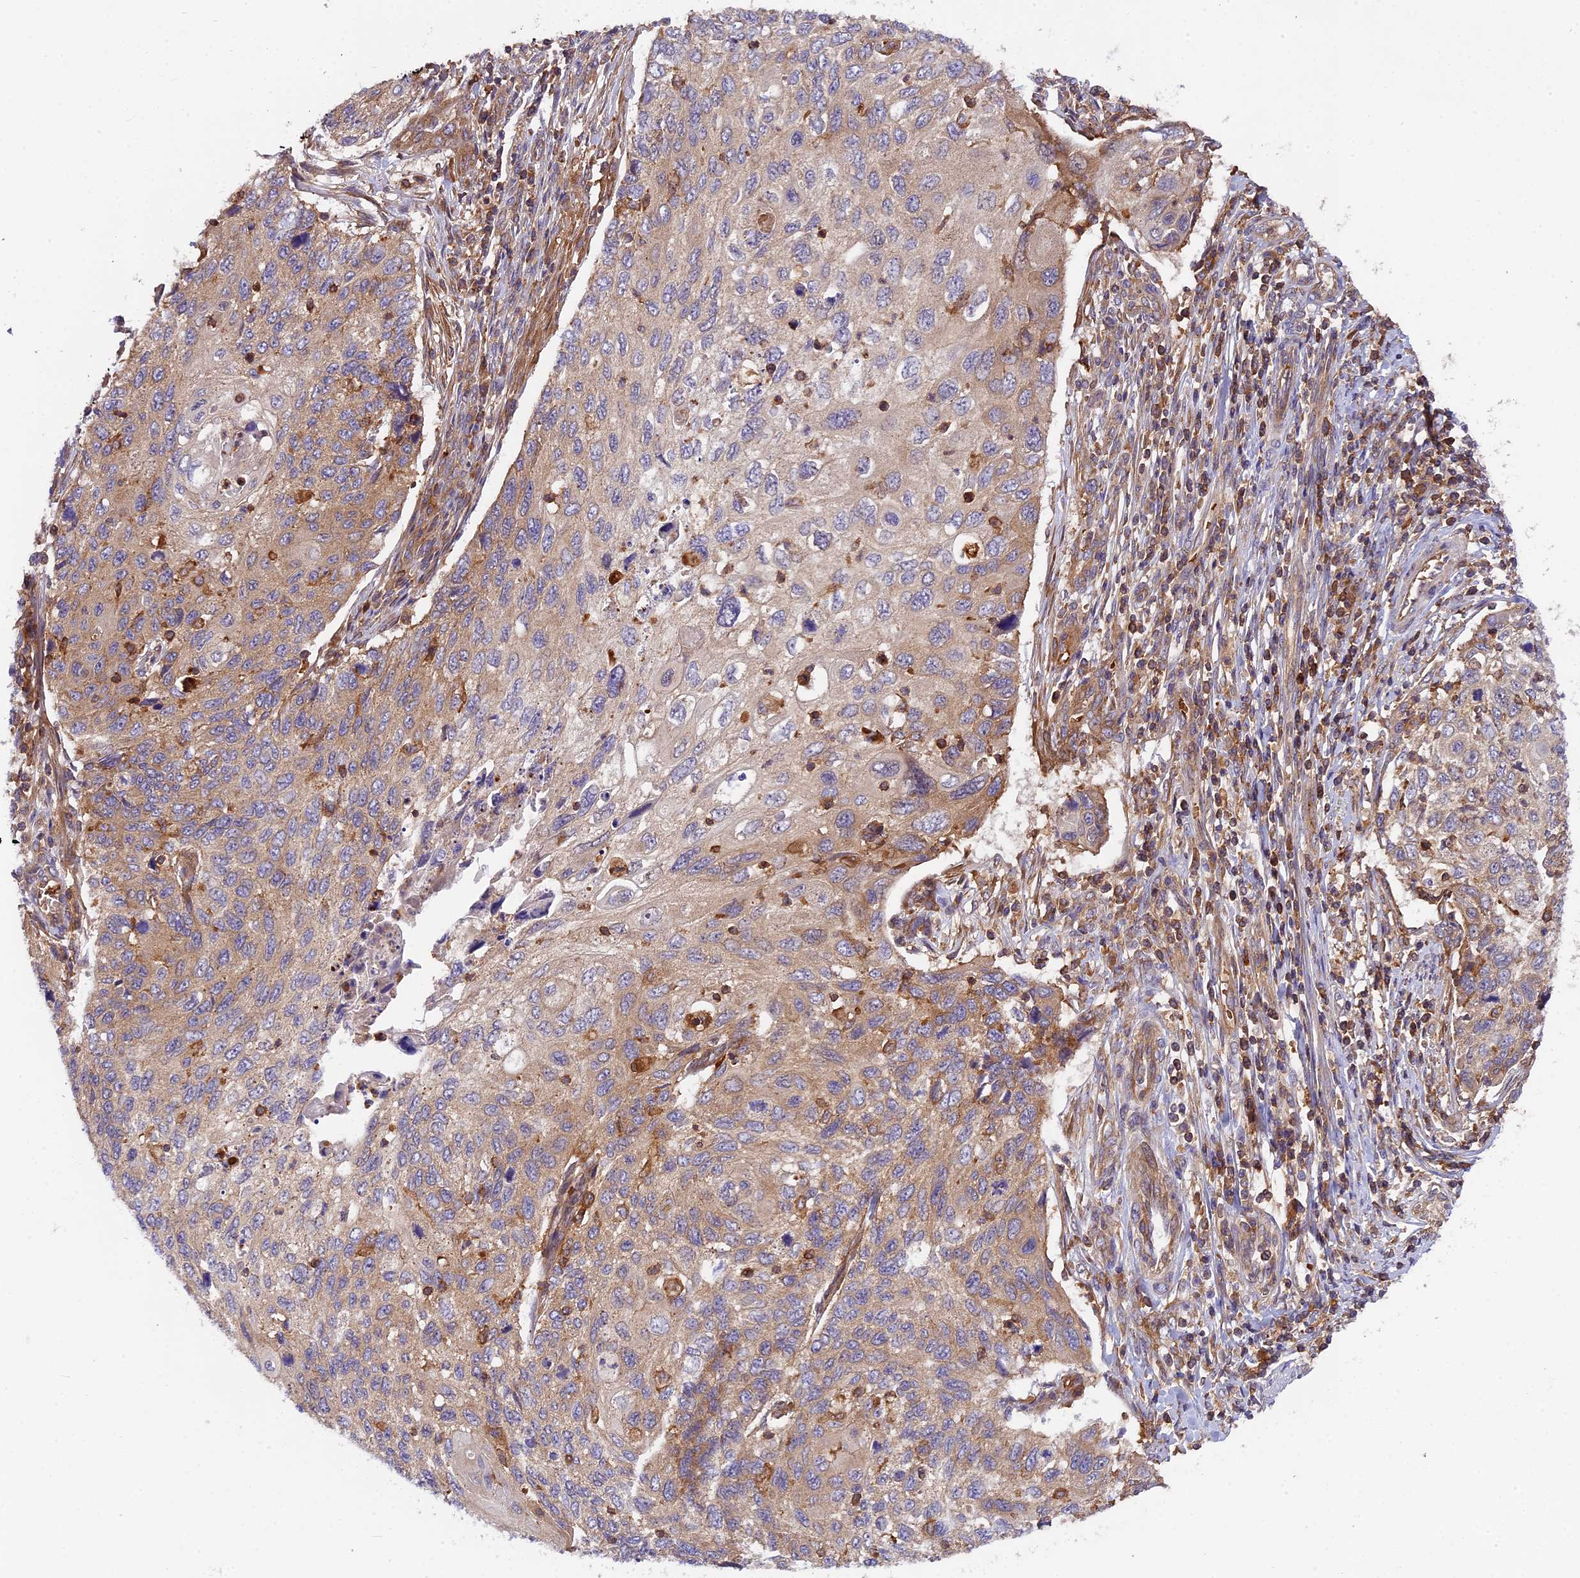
{"staining": {"intensity": "weak", "quantity": ">75%", "location": "cytoplasmic/membranous"}, "tissue": "cervical cancer", "cell_type": "Tumor cells", "image_type": "cancer", "snomed": [{"axis": "morphology", "description": "Squamous cell carcinoma, NOS"}, {"axis": "topography", "description": "Cervix"}], "caption": "Immunohistochemical staining of cervical cancer (squamous cell carcinoma) shows low levels of weak cytoplasmic/membranous positivity in about >75% of tumor cells. Immunohistochemistry (ihc) stains the protein in brown and the nuclei are stained blue.", "gene": "MYO9B", "patient": {"sex": "female", "age": 70}}